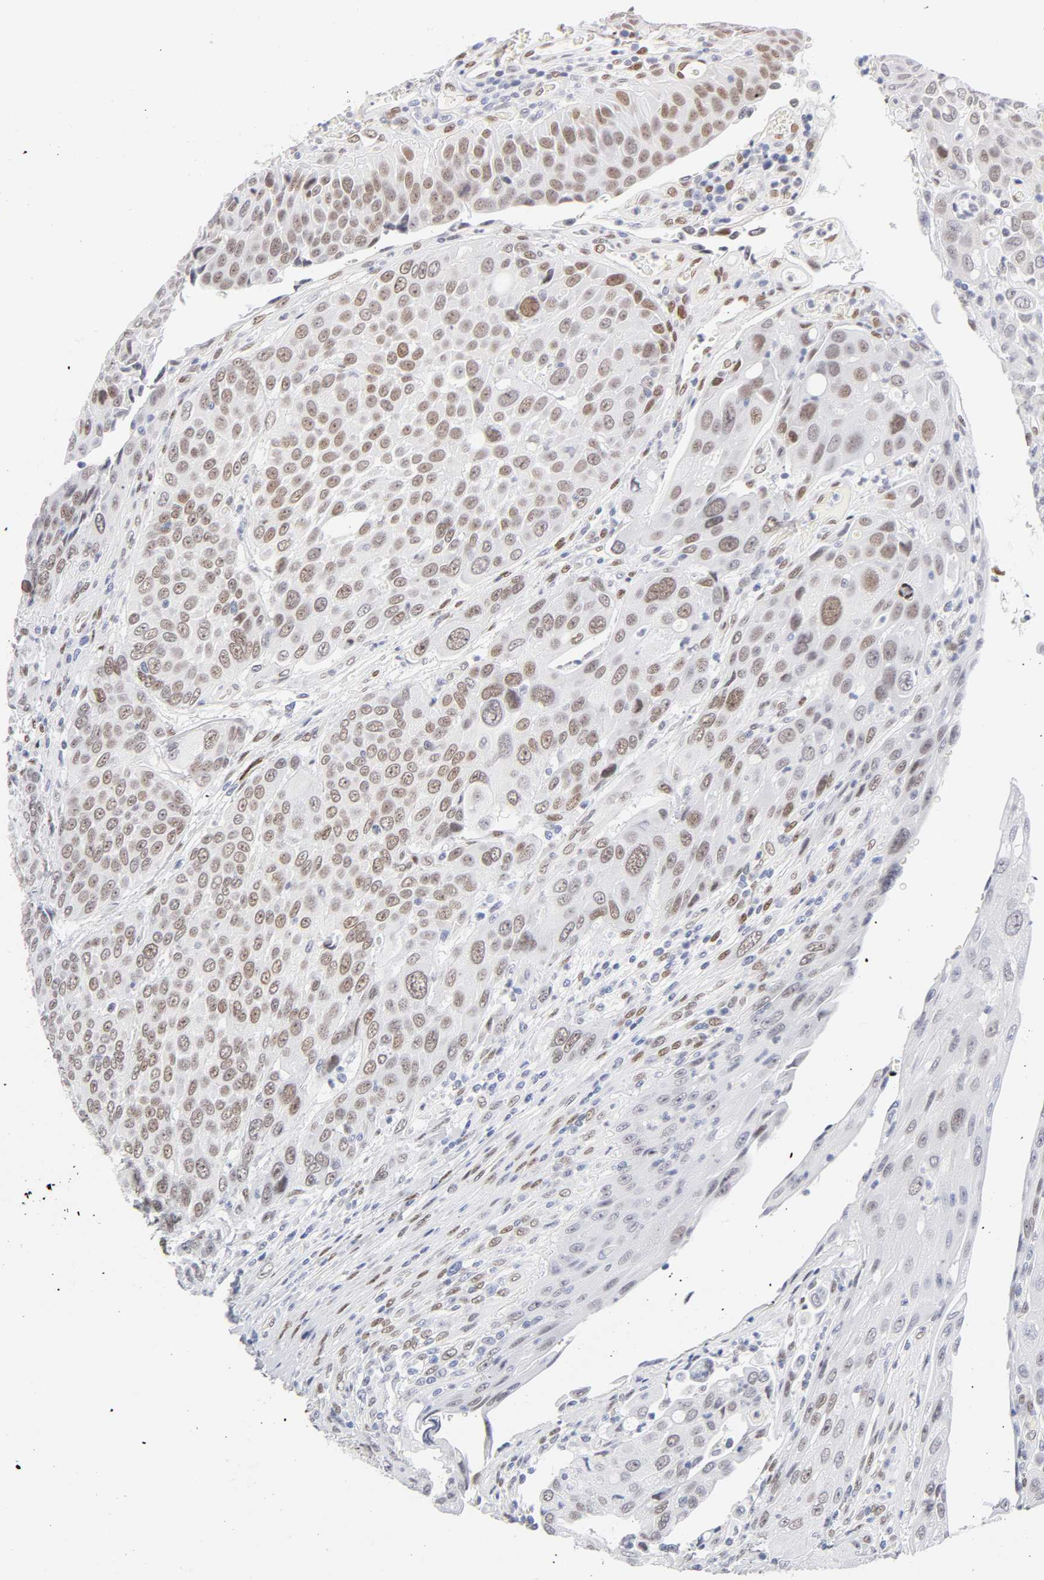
{"staining": {"intensity": "weak", "quantity": ">75%", "location": "nuclear"}, "tissue": "urothelial cancer", "cell_type": "Tumor cells", "image_type": "cancer", "snomed": [{"axis": "morphology", "description": "Urothelial carcinoma, High grade"}, {"axis": "topography", "description": "Urinary bladder"}], "caption": "High-magnification brightfield microscopy of urothelial cancer stained with DAB (3,3'-diaminobenzidine) (brown) and counterstained with hematoxylin (blue). tumor cells exhibit weak nuclear staining is identified in about>75% of cells. The staining is performed using DAB (3,3'-diaminobenzidine) brown chromogen to label protein expression. The nuclei are counter-stained blue using hematoxylin.", "gene": "NFIC", "patient": {"sex": "male", "age": 50}}